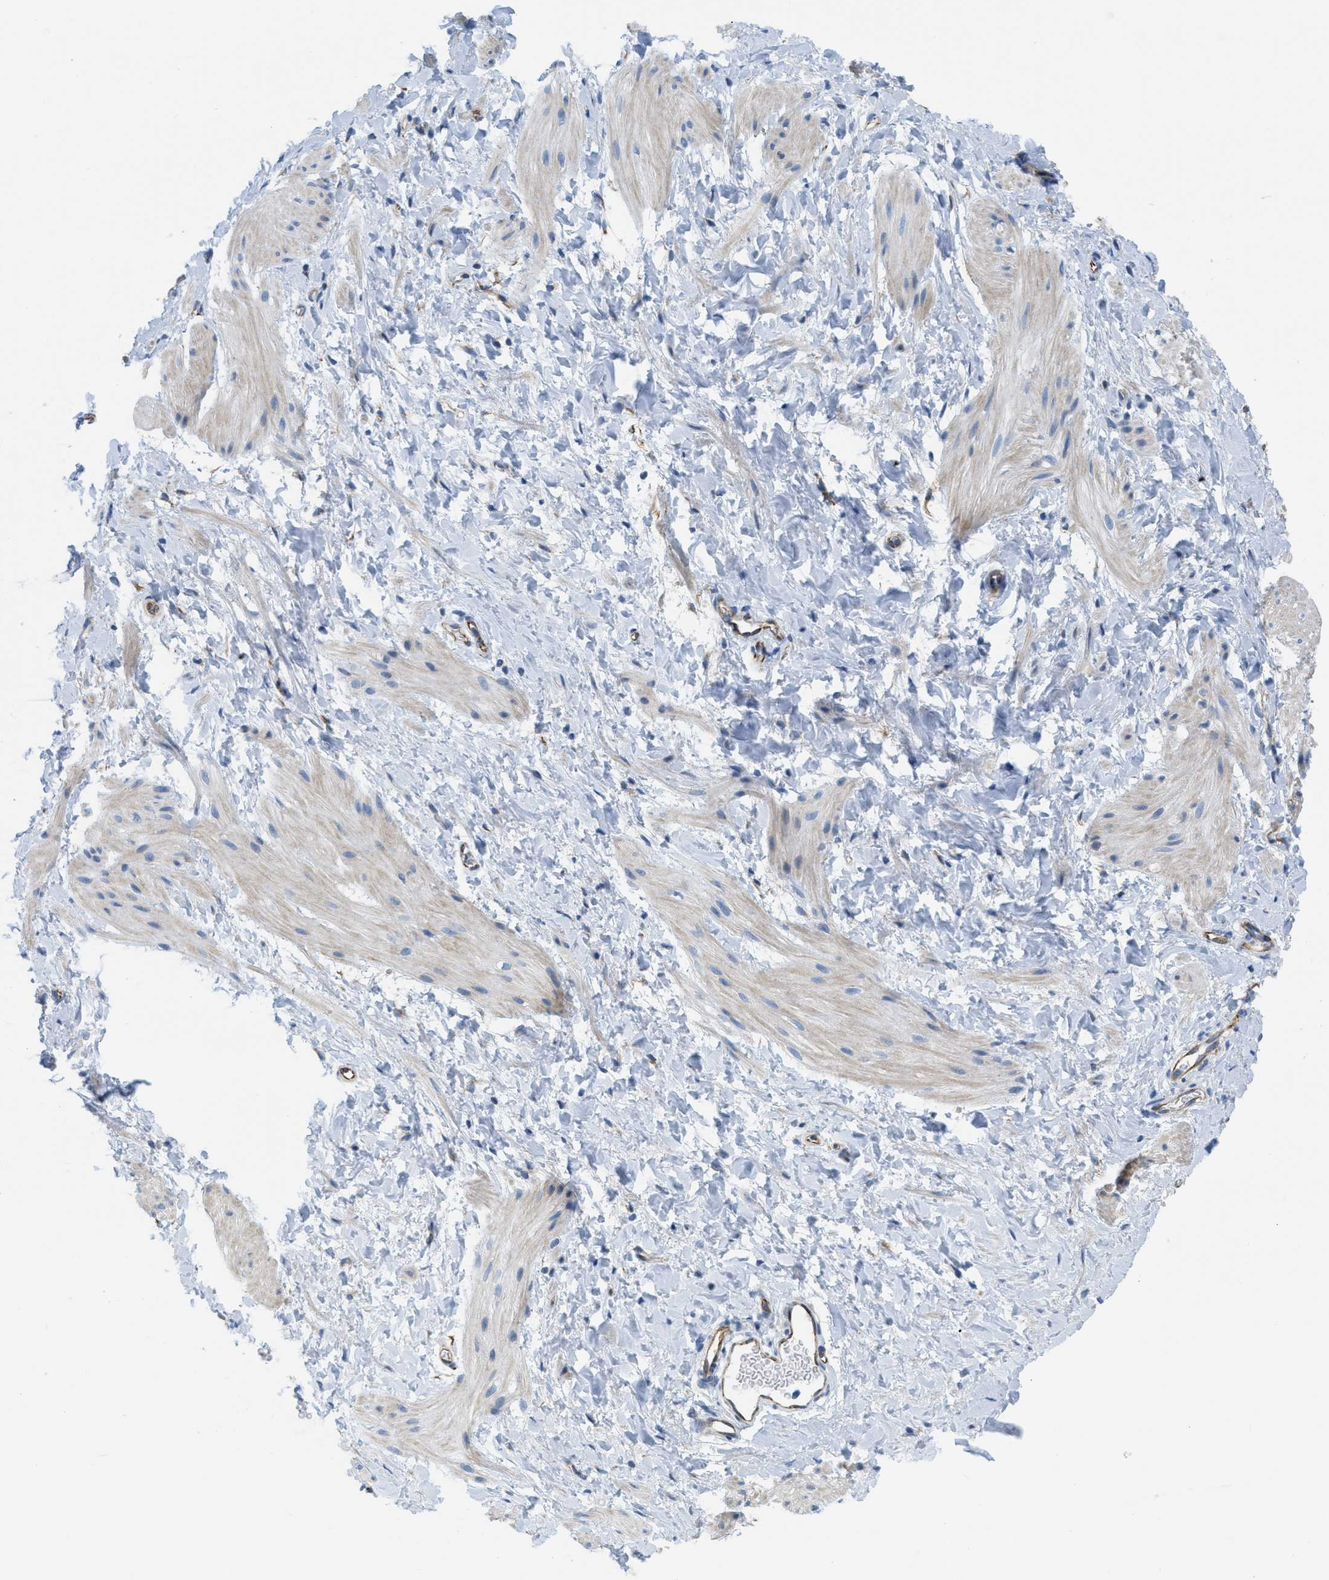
{"staining": {"intensity": "weak", "quantity": "25%-75%", "location": "cytoplasmic/membranous"}, "tissue": "smooth muscle", "cell_type": "Smooth muscle cells", "image_type": "normal", "snomed": [{"axis": "morphology", "description": "Normal tissue, NOS"}, {"axis": "topography", "description": "Smooth muscle"}], "caption": "The immunohistochemical stain highlights weak cytoplasmic/membranous staining in smooth muscle cells of benign smooth muscle.", "gene": "SLC12A1", "patient": {"sex": "male", "age": 16}}